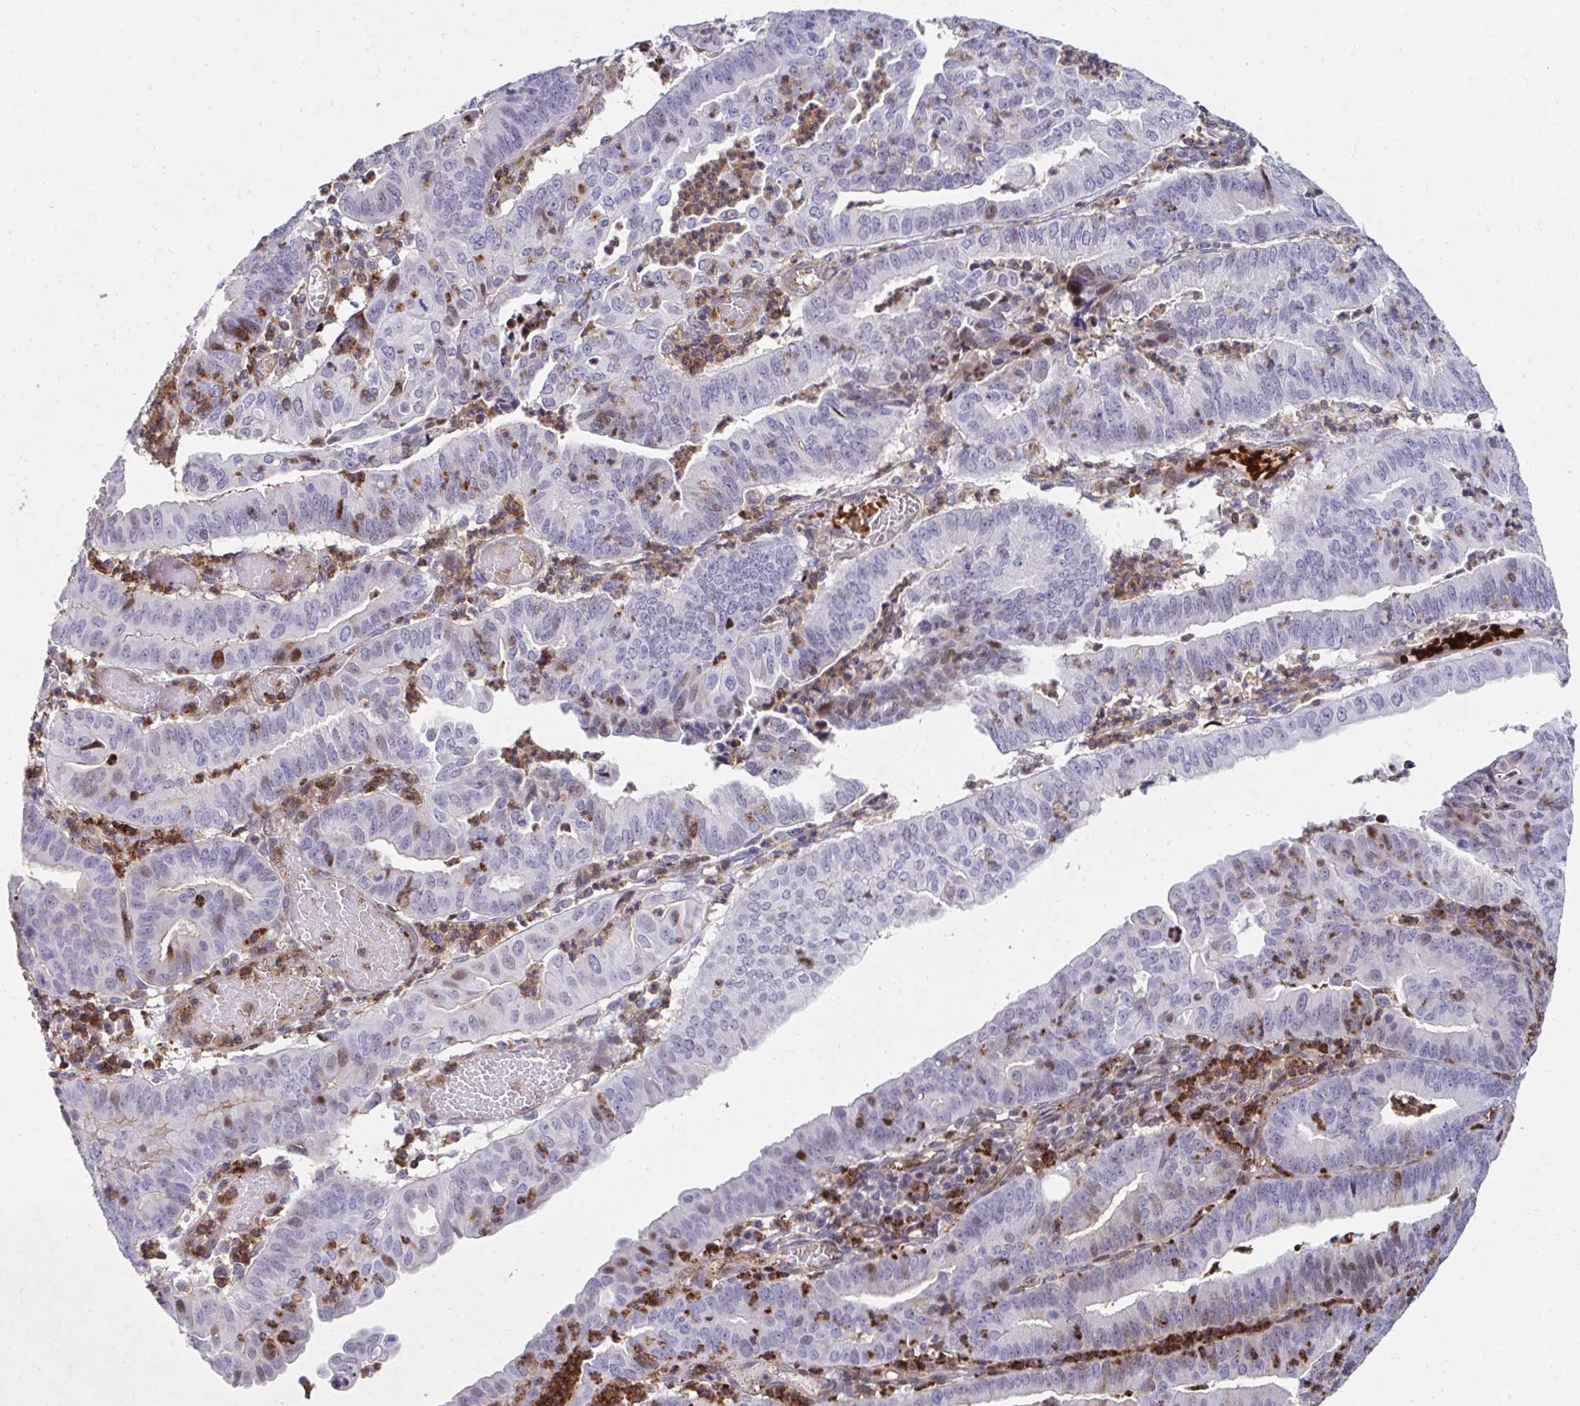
{"staining": {"intensity": "weak", "quantity": "<25%", "location": "nuclear"}, "tissue": "endometrial cancer", "cell_type": "Tumor cells", "image_type": "cancer", "snomed": [{"axis": "morphology", "description": "Adenocarcinoma, NOS"}, {"axis": "topography", "description": "Endometrium"}], "caption": "Micrograph shows no protein staining in tumor cells of endometrial cancer (adenocarcinoma) tissue.", "gene": "FOXN3", "patient": {"sex": "female", "age": 60}}